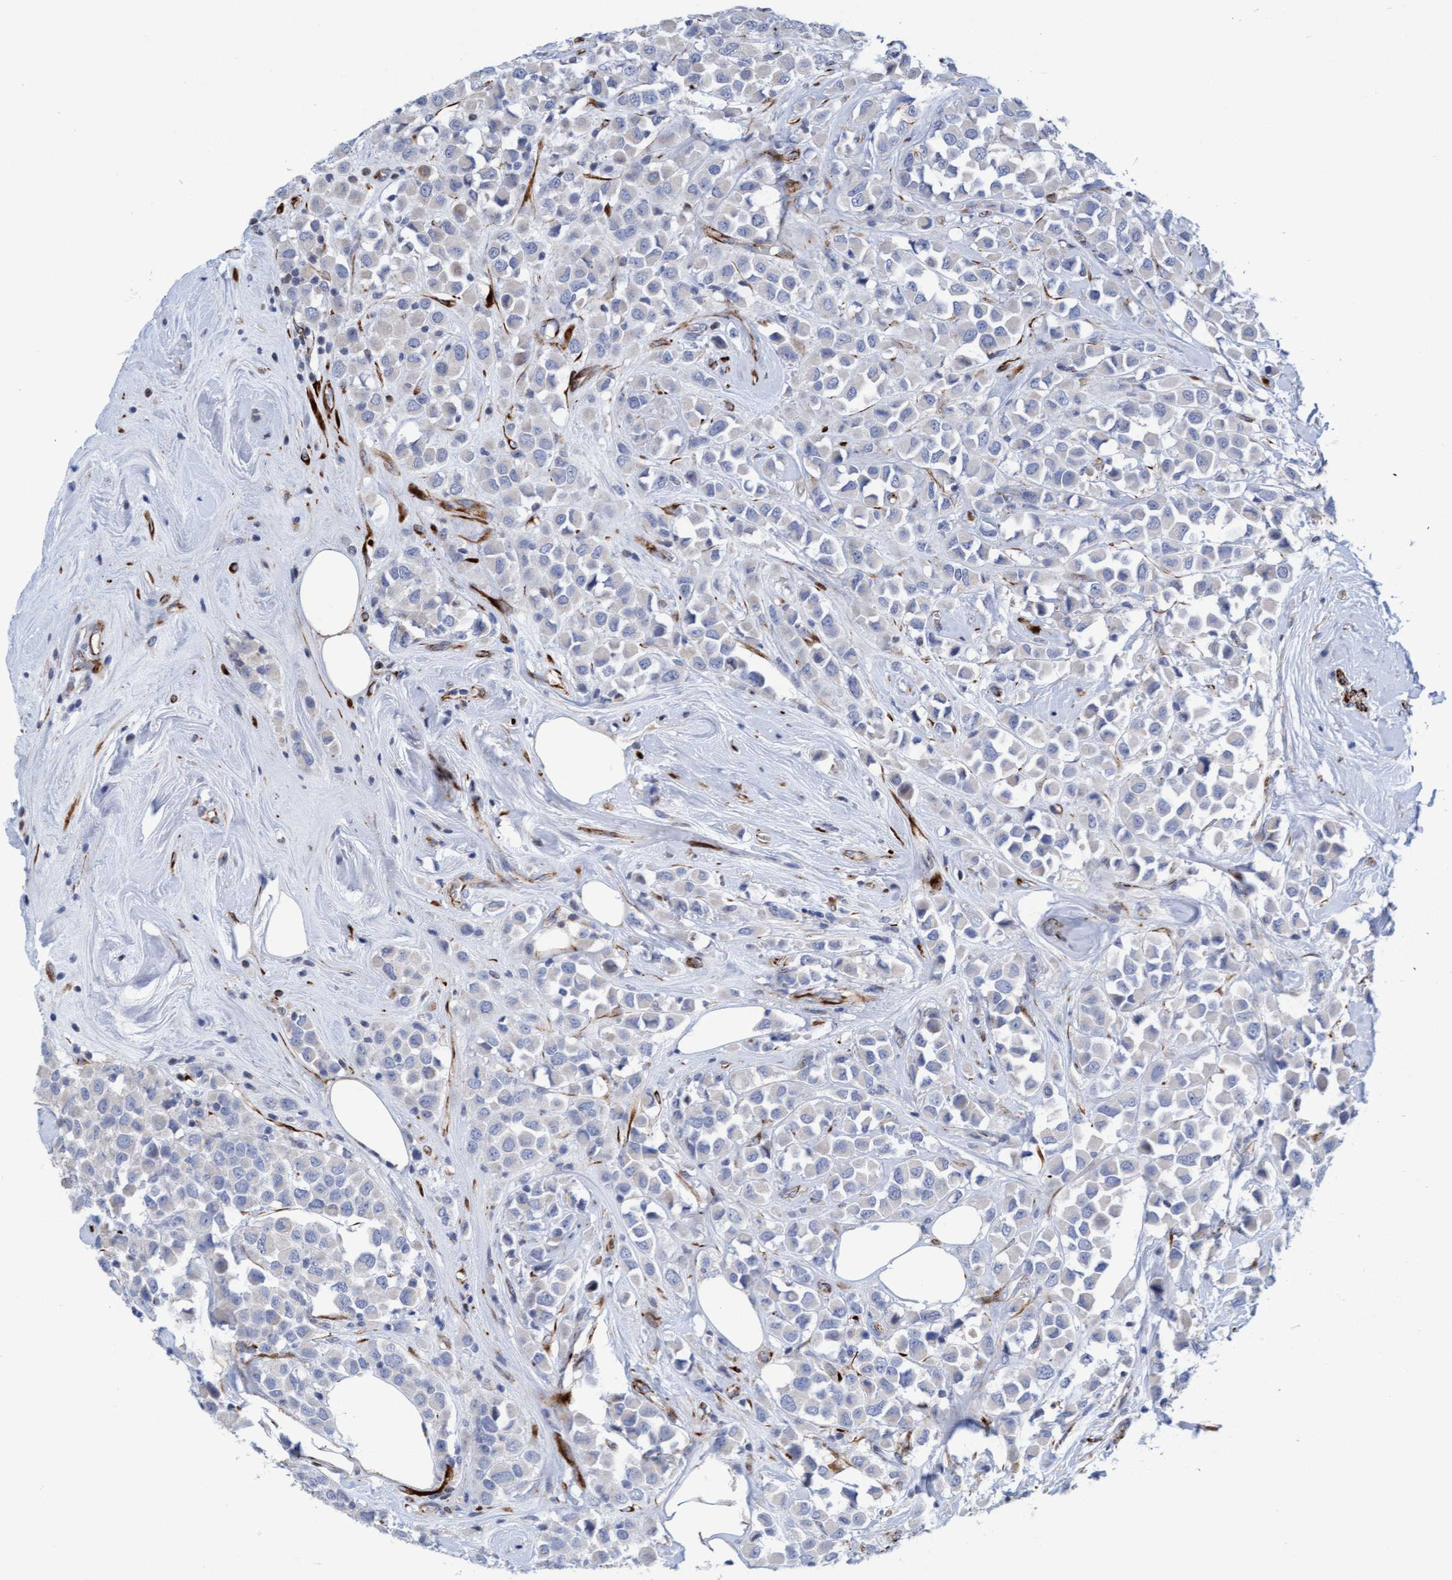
{"staining": {"intensity": "negative", "quantity": "none", "location": "none"}, "tissue": "breast cancer", "cell_type": "Tumor cells", "image_type": "cancer", "snomed": [{"axis": "morphology", "description": "Duct carcinoma"}, {"axis": "topography", "description": "Breast"}], "caption": "High magnification brightfield microscopy of breast infiltrating ductal carcinoma stained with DAB (brown) and counterstained with hematoxylin (blue): tumor cells show no significant staining.", "gene": "POLG2", "patient": {"sex": "female", "age": 61}}